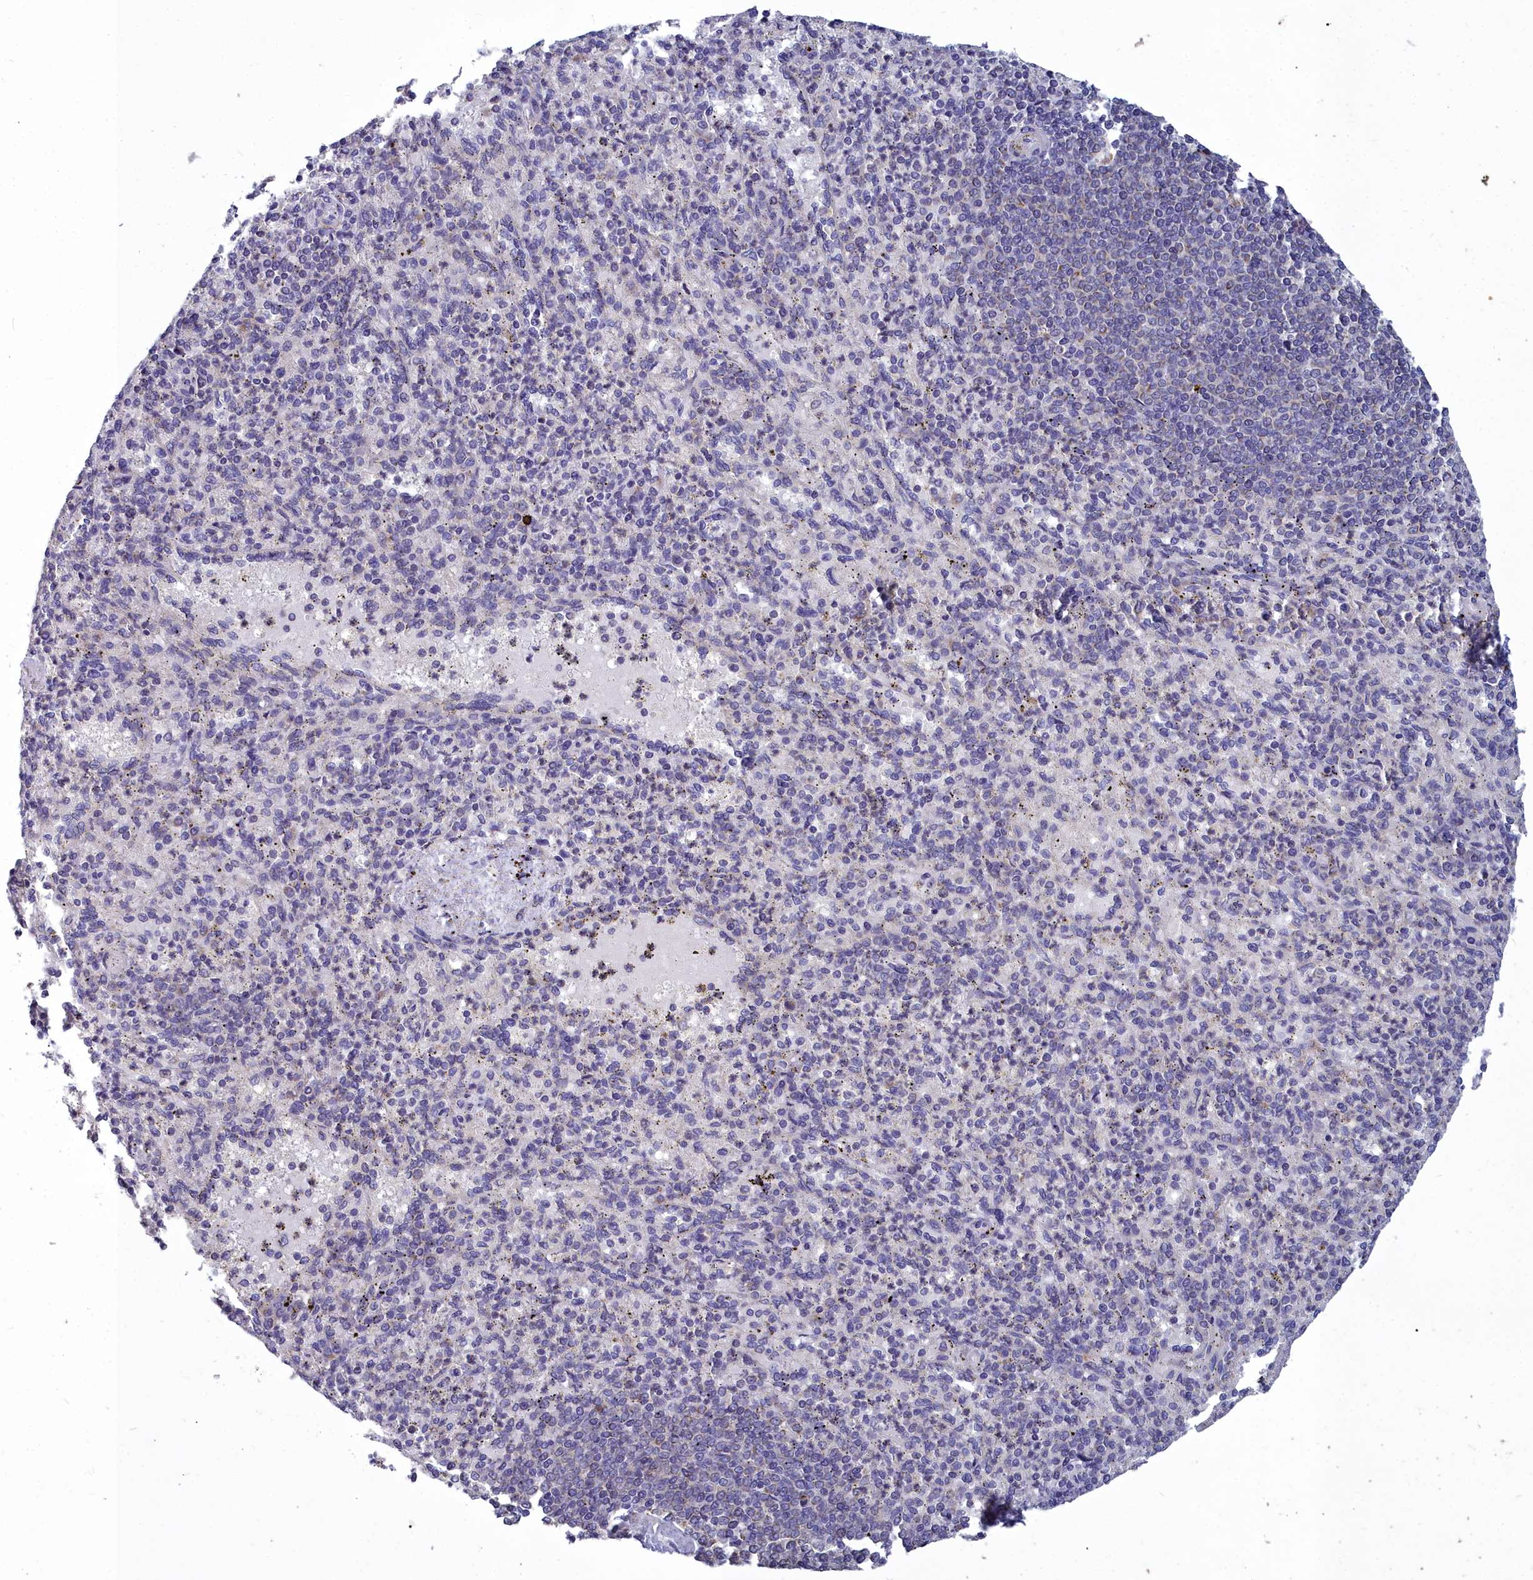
{"staining": {"intensity": "negative", "quantity": "none", "location": "none"}, "tissue": "spleen", "cell_type": "Cells in red pulp", "image_type": "normal", "snomed": [{"axis": "morphology", "description": "Normal tissue, NOS"}, {"axis": "topography", "description": "Spleen"}], "caption": "Immunohistochemistry (IHC) histopathology image of normal human spleen stained for a protein (brown), which displays no positivity in cells in red pulp. (DAB (3,3'-diaminobenzidine) immunohistochemistry, high magnification).", "gene": "COX20", "patient": {"sex": "female", "age": 74}}